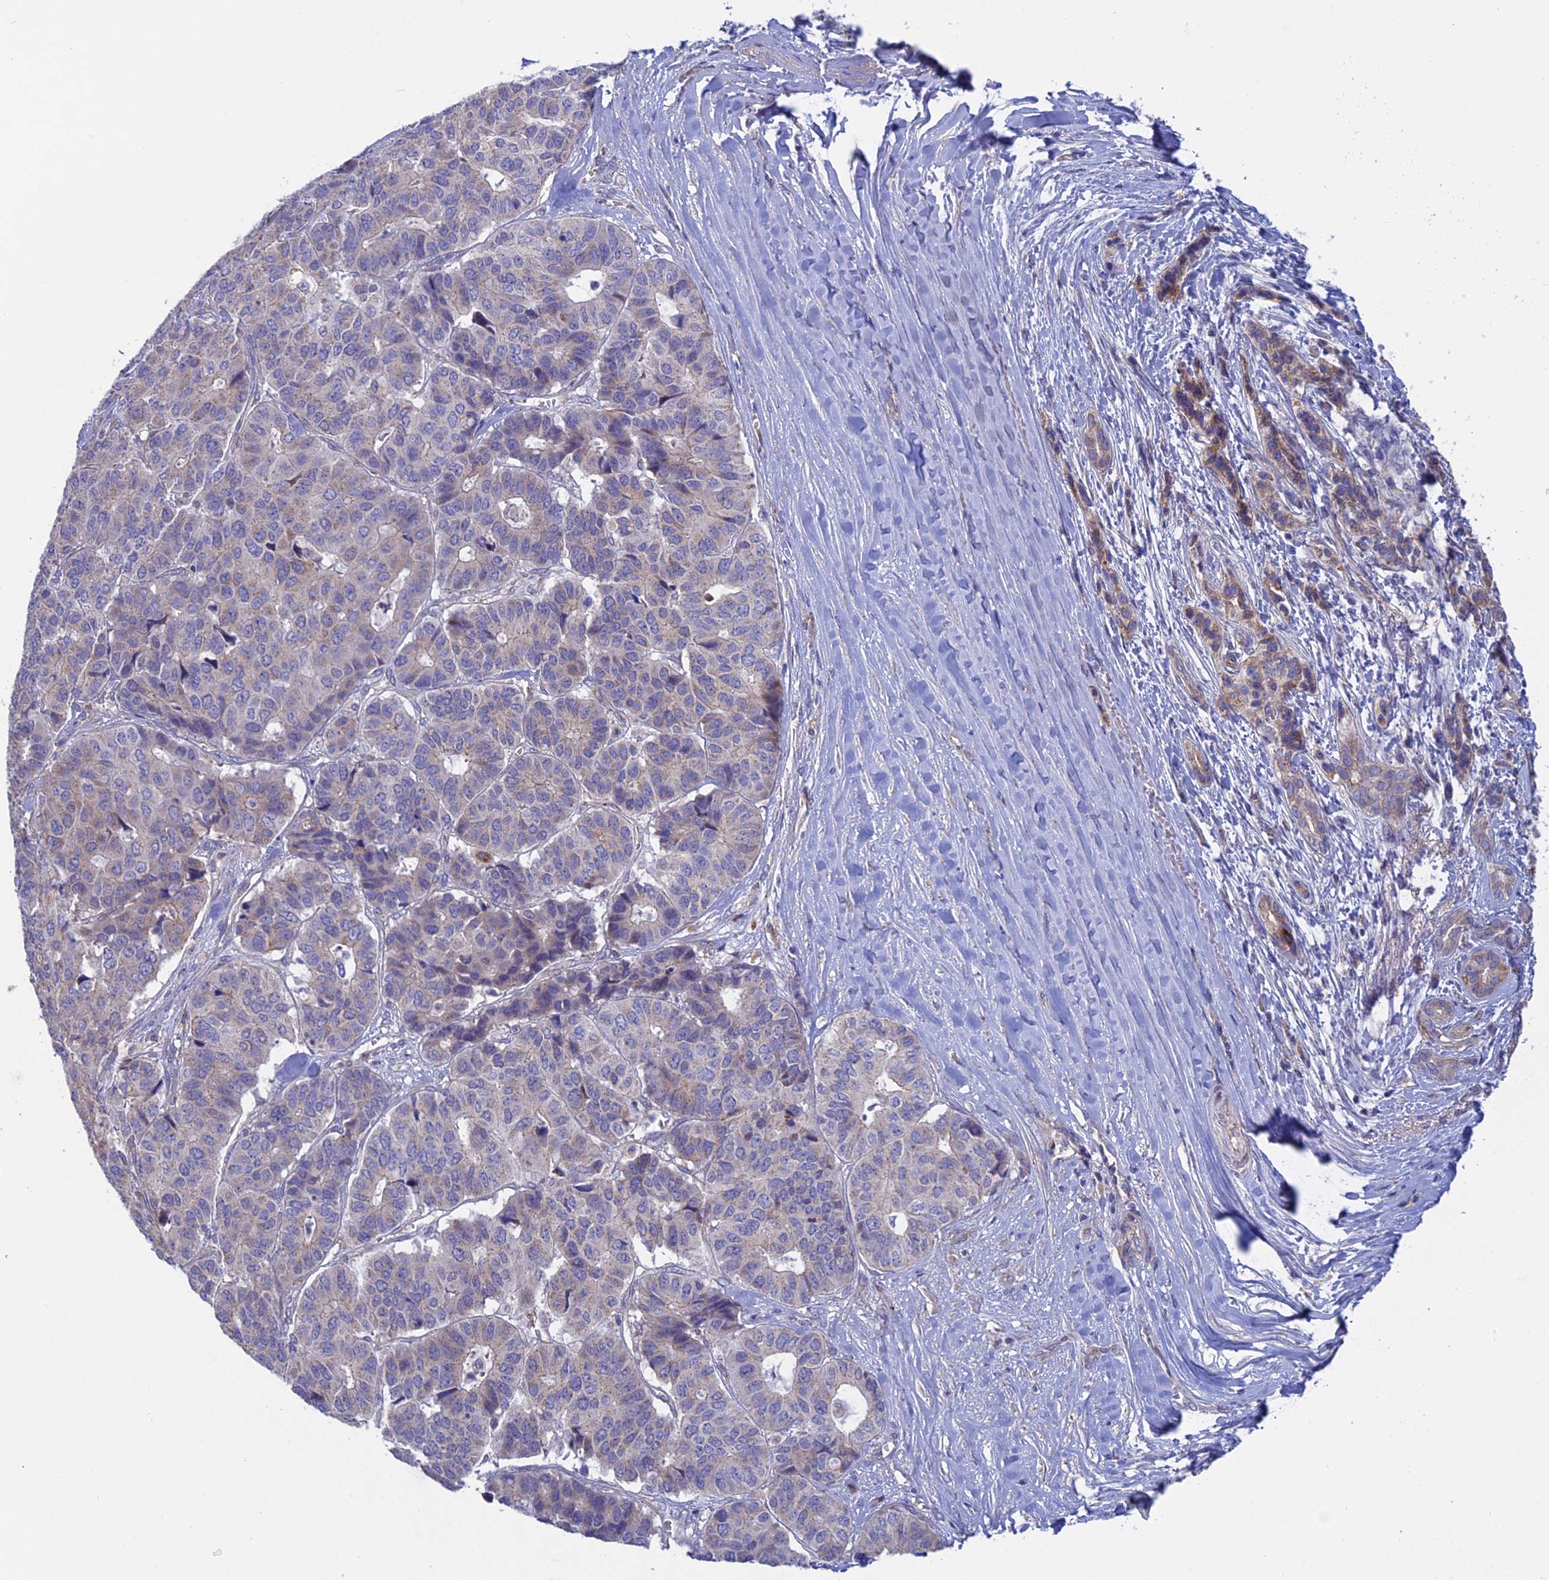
{"staining": {"intensity": "weak", "quantity": "<25%", "location": "cytoplasmic/membranous"}, "tissue": "pancreatic cancer", "cell_type": "Tumor cells", "image_type": "cancer", "snomed": [{"axis": "morphology", "description": "Adenocarcinoma, NOS"}, {"axis": "topography", "description": "Pancreas"}], "caption": "DAB (3,3'-diaminobenzidine) immunohistochemical staining of pancreatic cancer (adenocarcinoma) reveals no significant expression in tumor cells.", "gene": "ETFDH", "patient": {"sex": "male", "age": 50}}